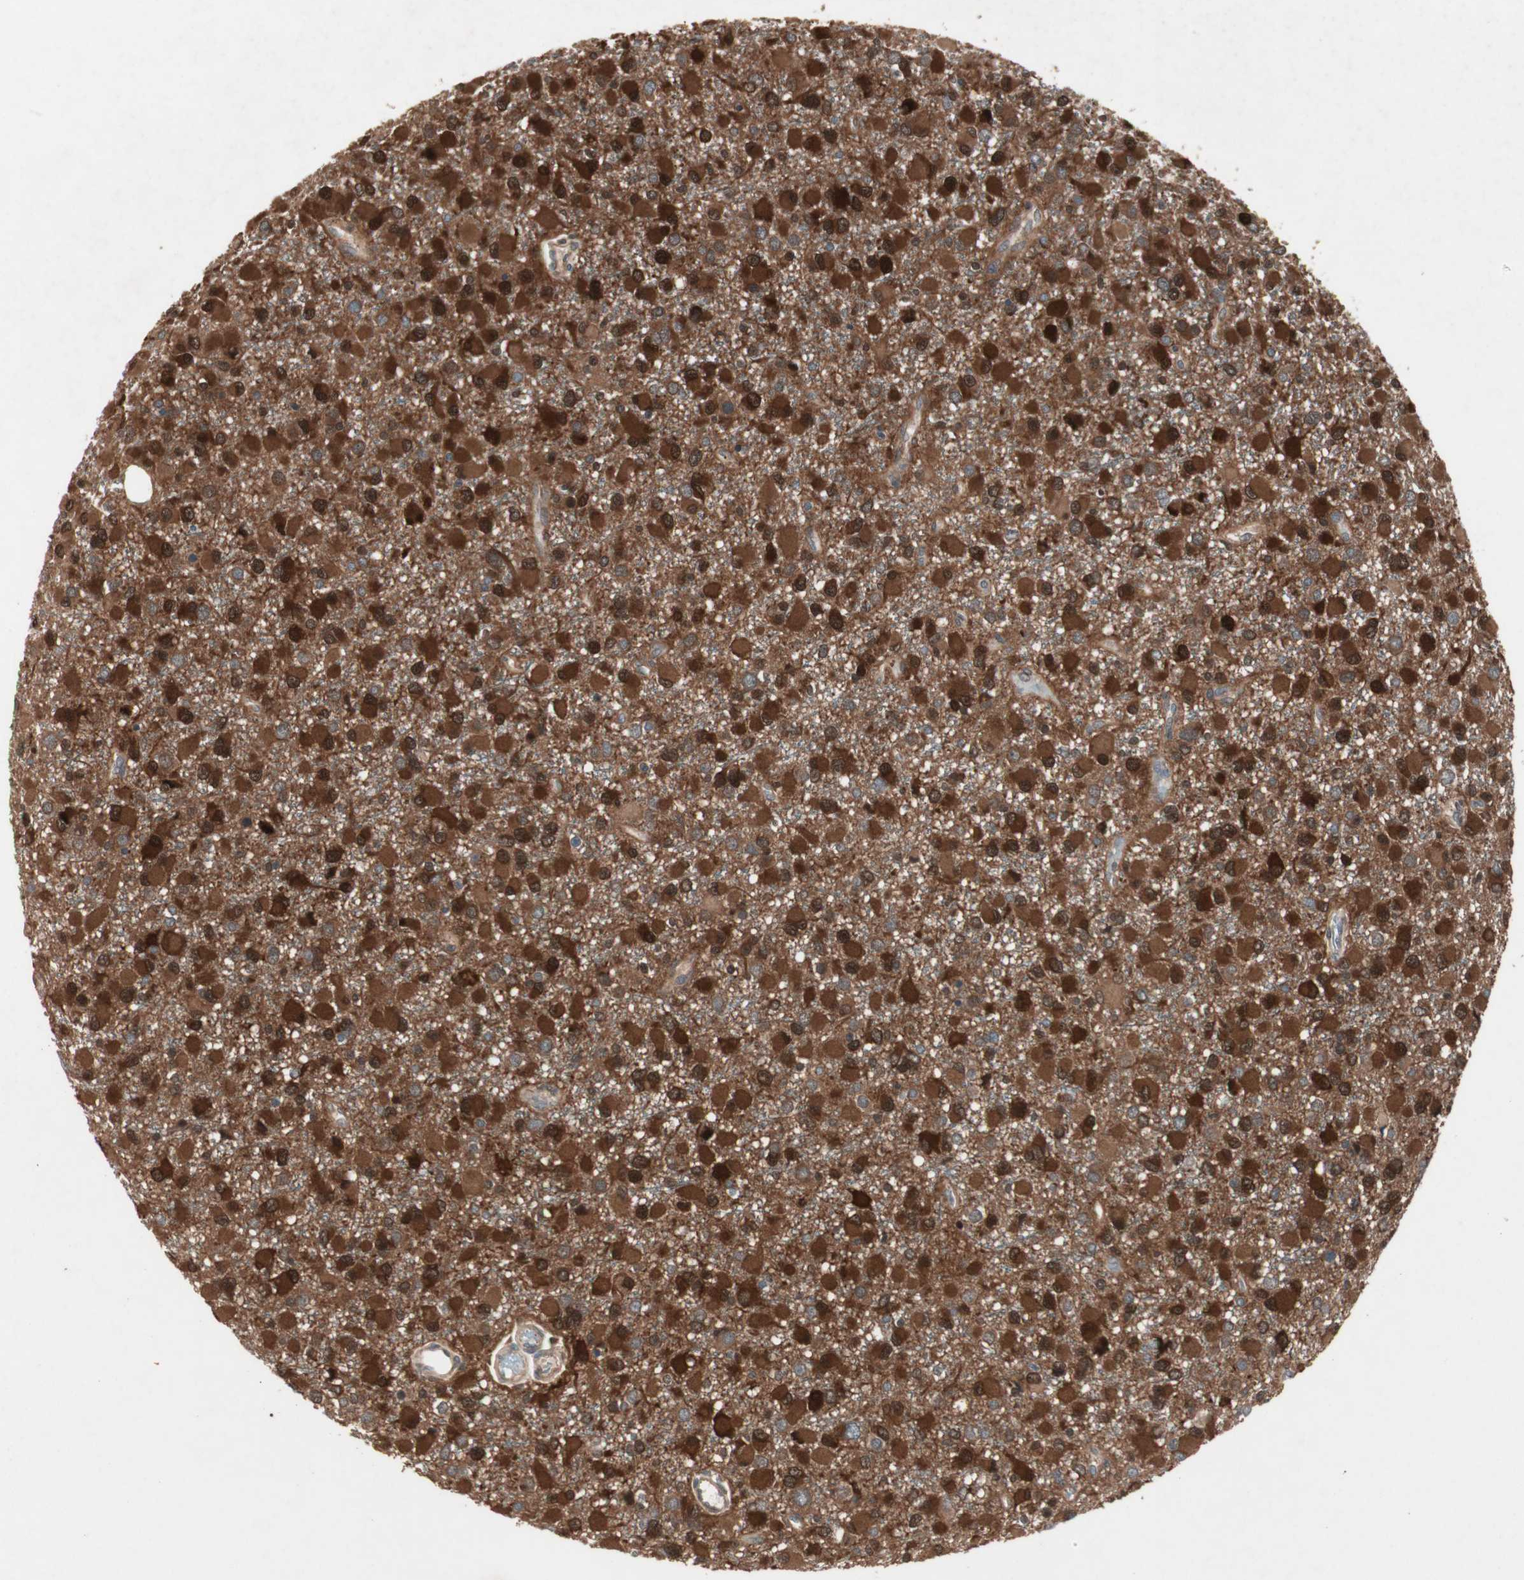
{"staining": {"intensity": "strong", "quantity": ">75%", "location": "cytoplasmic/membranous"}, "tissue": "glioma", "cell_type": "Tumor cells", "image_type": "cancer", "snomed": [{"axis": "morphology", "description": "Glioma, malignant, Low grade"}, {"axis": "topography", "description": "Brain"}], "caption": "Human malignant glioma (low-grade) stained with a brown dye reveals strong cytoplasmic/membranous positive positivity in about >75% of tumor cells.", "gene": "SDSL", "patient": {"sex": "male", "age": 42}}